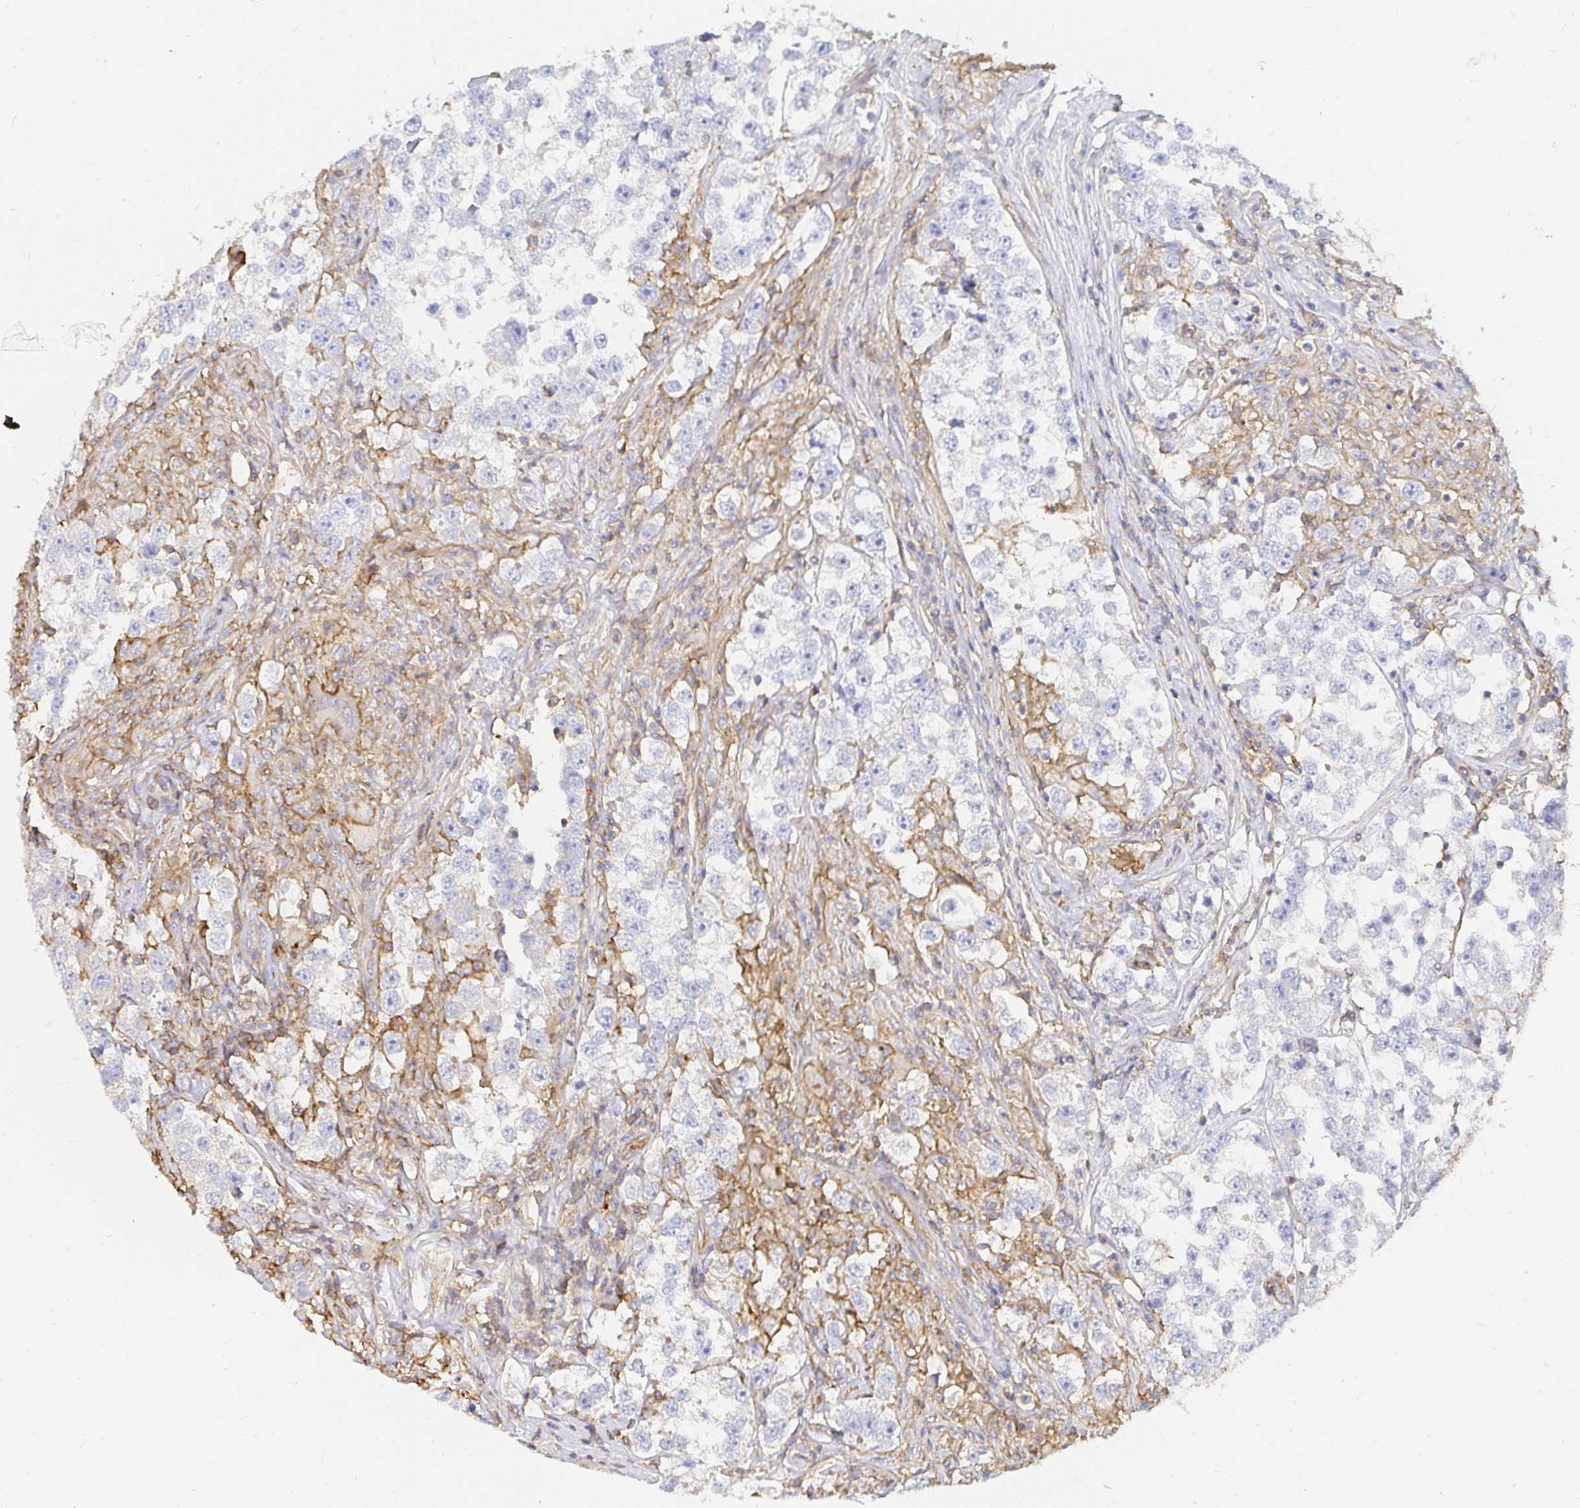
{"staining": {"intensity": "negative", "quantity": "none", "location": "none"}, "tissue": "testis cancer", "cell_type": "Tumor cells", "image_type": "cancer", "snomed": [{"axis": "morphology", "description": "Seminoma, NOS"}, {"axis": "topography", "description": "Testis"}], "caption": "The immunohistochemistry (IHC) histopathology image has no significant staining in tumor cells of testis seminoma tissue.", "gene": "TSPAN19", "patient": {"sex": "male", "age": 46}}